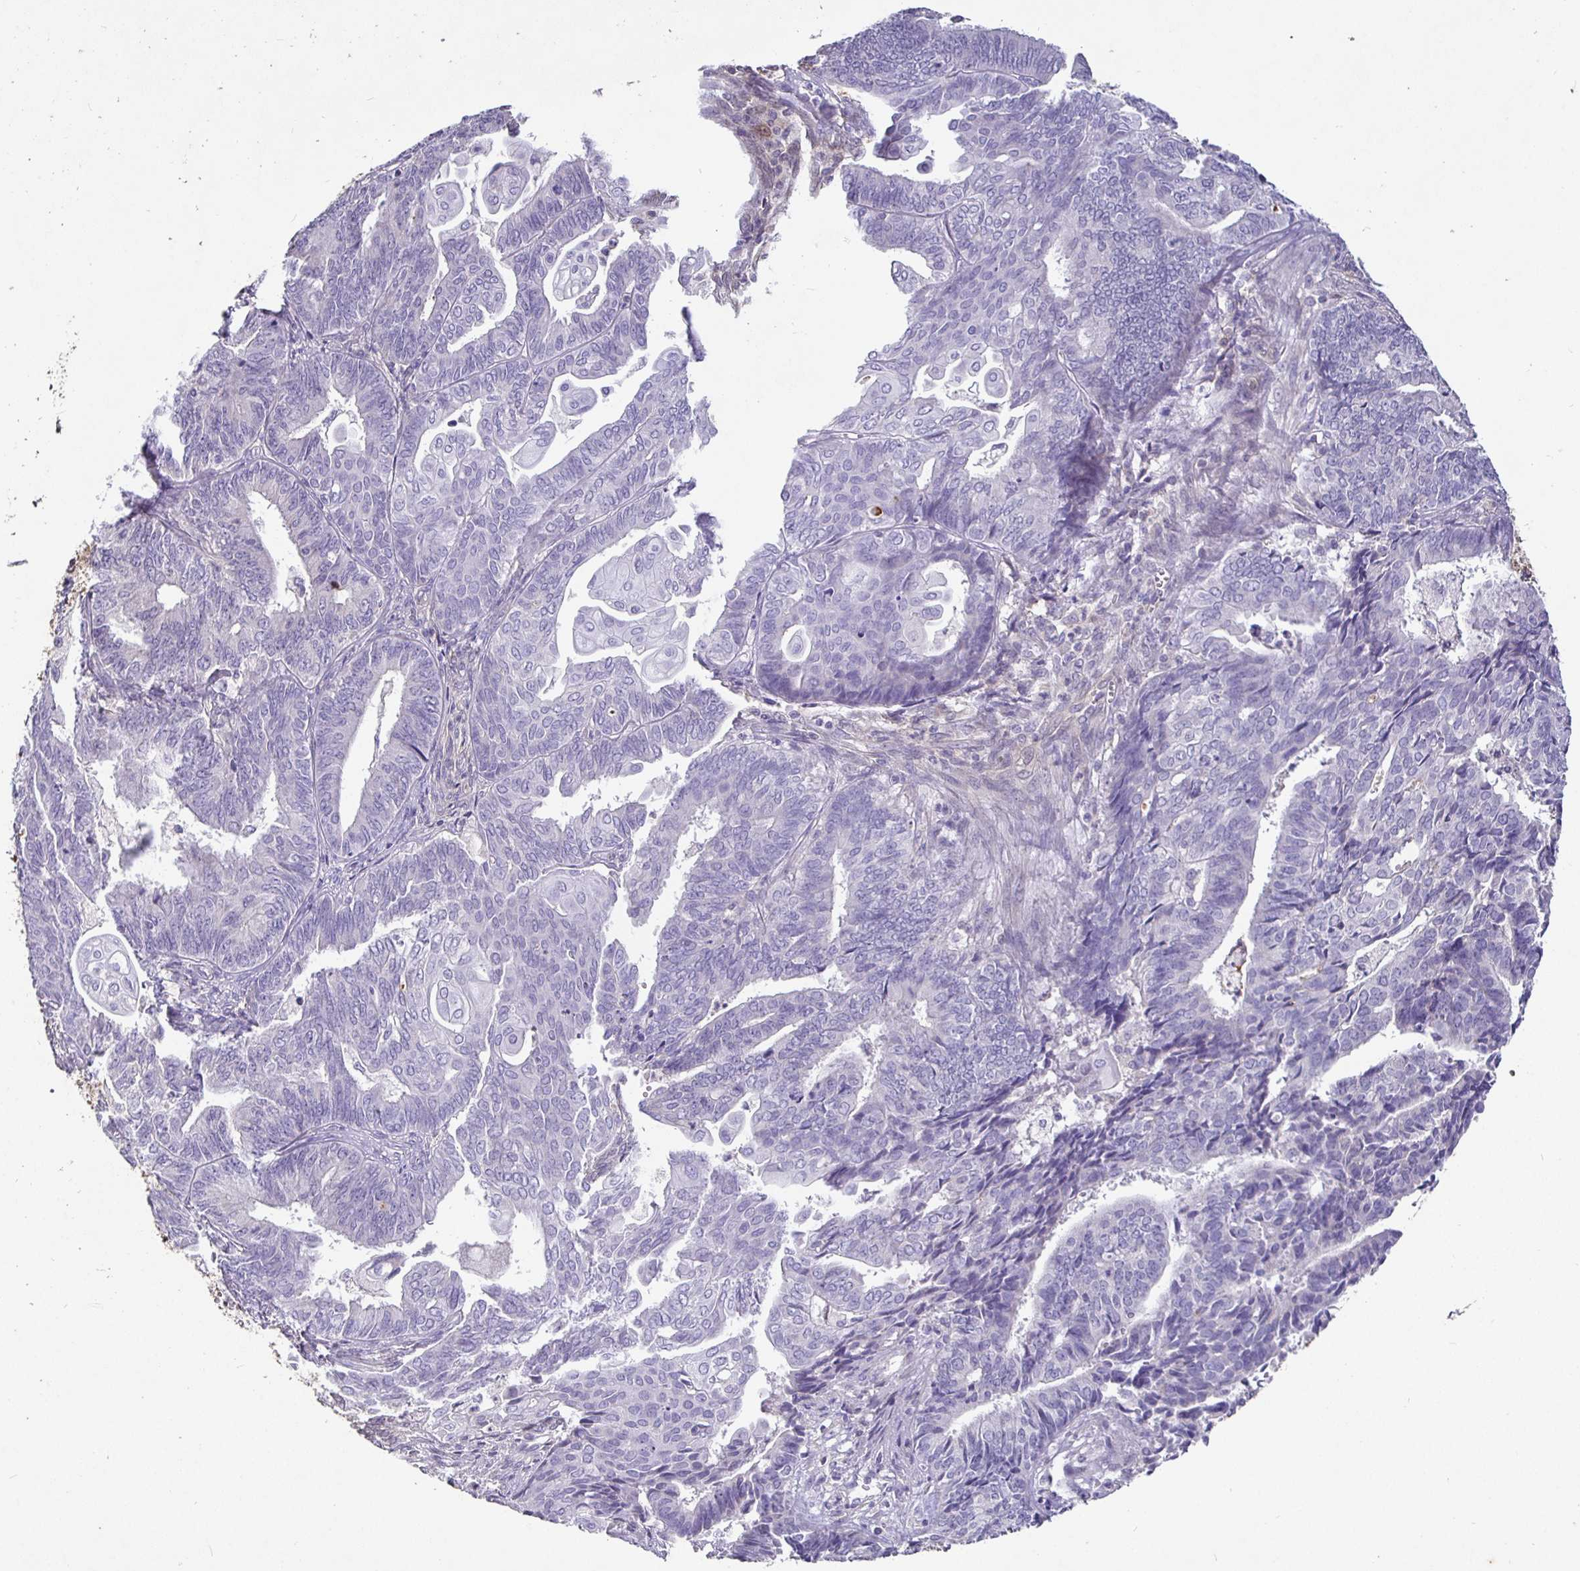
{"staining": {"intensity": "negative", "quantity": "none", "location": "none"}, "tissue": "endometrial cancer", "cell_type": "Tumor cells", "image_type": "cancer", "snomed": [{"axis": "morphology", "description": "Adenocarcinoma, NOS"}, {"axis": "topography", "description": "Endometrium"}], "caption": "This is a photomicrograph of IHC staining of endometrial cancer, which shows no staining in tumor cells.", "gene": "SHISA4", "patient": {"sex": "female", "age": 73}}